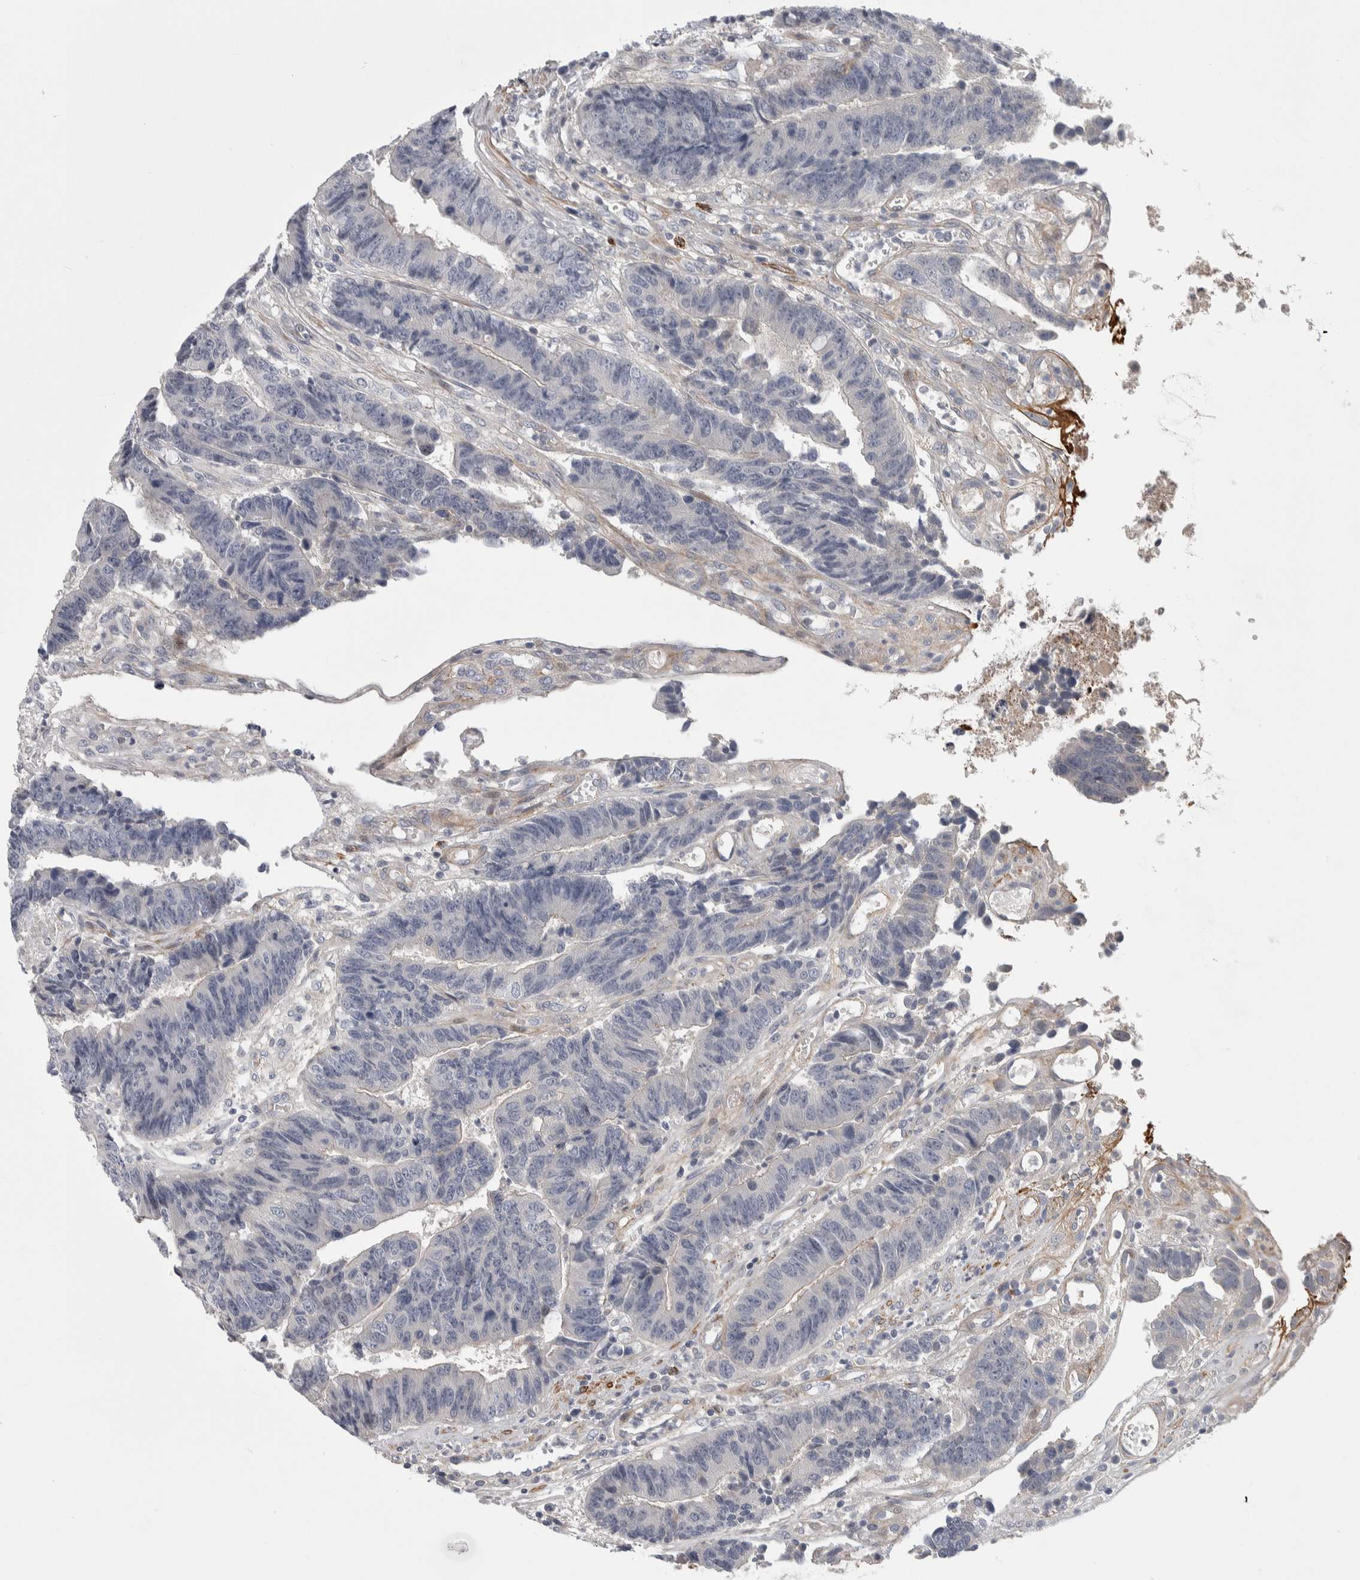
{"staining": {"intensity": "negative", "quantity": "none", "location": "none"}, "tissue": "colorectal cancer", "cell_type": "Tumor cells", "image_type": "cancer", "snomed": [{"axis": "morphology", "description": "Adenocarcinoma, NOS"}, {"axis": "topography", "description": "Rectum"}], "caption": "Tumor cells show no significant expression in adenocarcinoma (colorectal). (Brightfield microscopy of DAB IHC at high magnification).", "gene": "PSMG3", "patient": {"sex": "male", "age": 84}}